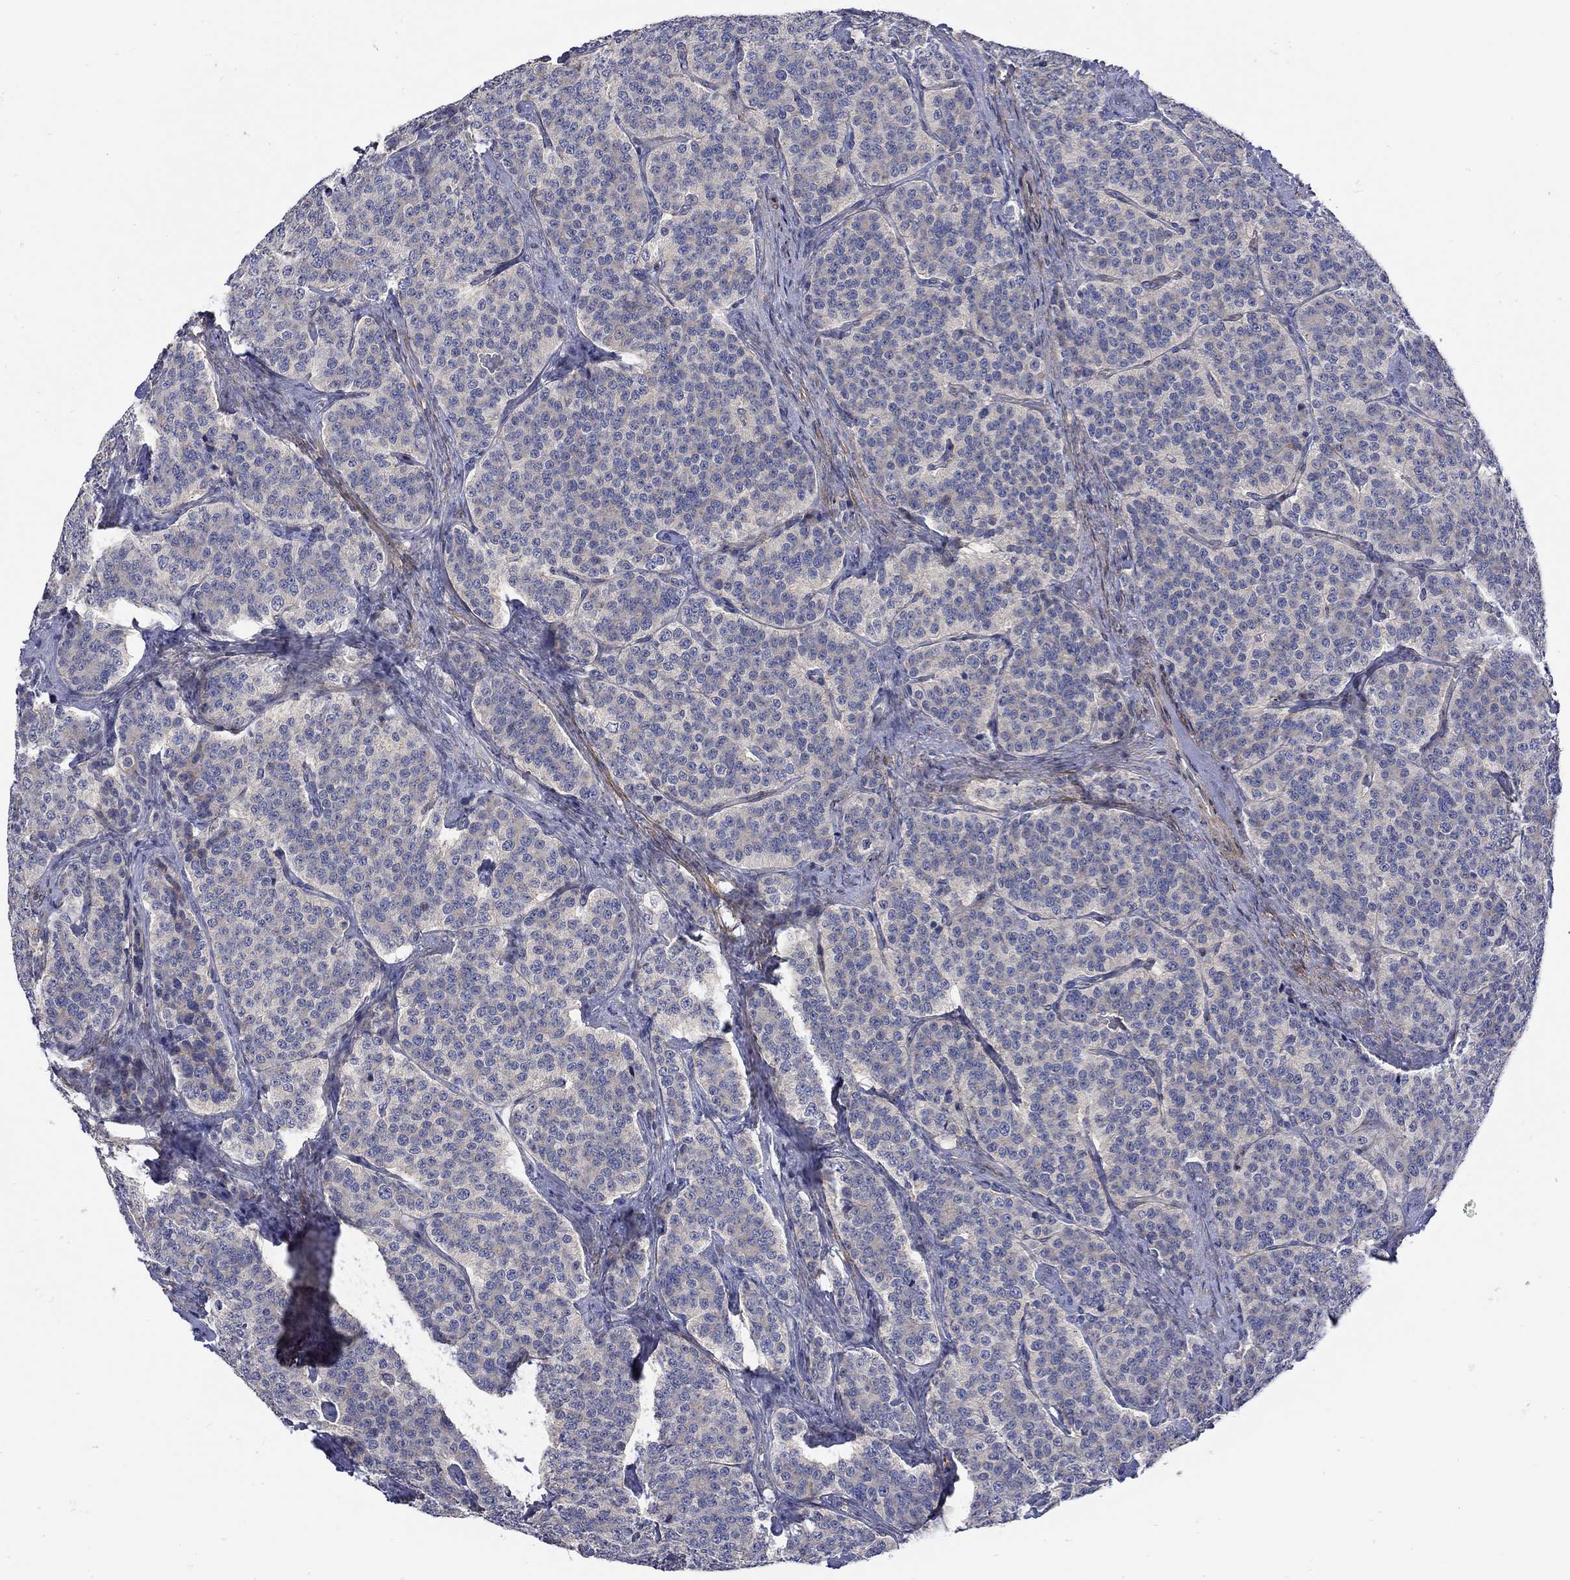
{"staining": {"intensity": "negative", "quantity": "none", "location": "none"}, "tissue": "carcinoid", "cell_type": "Tumor cells", "image_type": "cancer", "snomed": [{"axis": "morphology", "description": "Carcinoid, malignant, NOS"}, {"axis": "topography", "description": "Small intestine"}], "caption": "There is no significant positivity in tumor cells of carcinoid.", "gene": "SCN7A", "patient": {"sex": "female", "age": 58}}